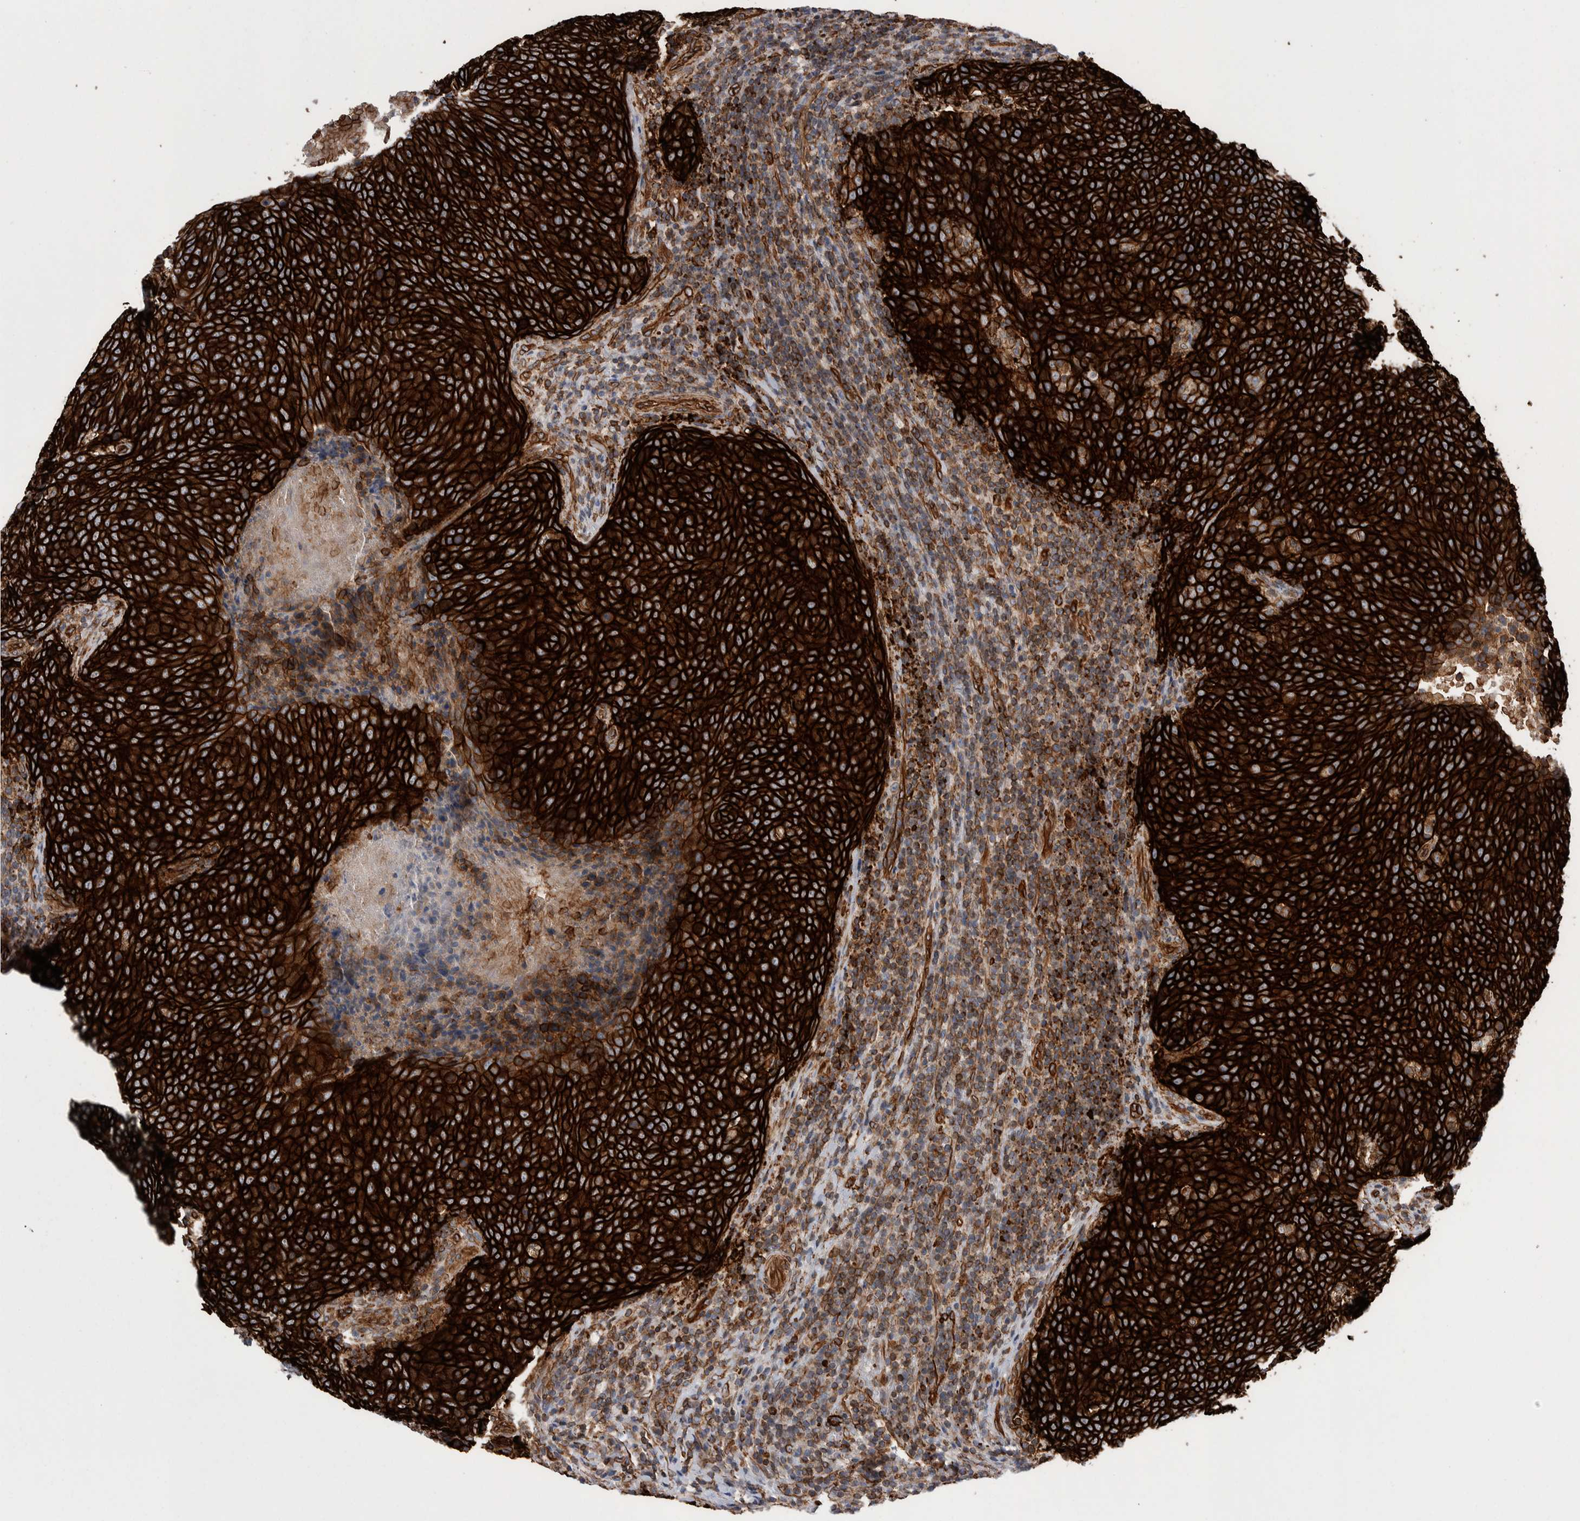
{"staining": {"intensity": "strong", "quantity": ">75%", "location": "cytoplasmic/membranous"}, "tissue": "head and neck cancer", "cell_type": "Tumor cells", "image_type": "cancer", "snomed": [{"axis": "morphology", "description": "Squamous cell carcinoma, NOS"}, {"axis": "morphology", "description": "Squamous cell carcinoma, metastatic, NOS"}, {"axis": "topography", "description": "Lymph node"}, {"axis": "topography", "description": "Head-Neck"}], "caption": "Brown immunohistochemical staining in head and neck metastatic squamous cell carcinoma demonstrates strong cytoplasmic/membranous expression in about >75% of tumor cells.", "gene": "KIF12", "patient": {"sex": "male", "age": 62}}